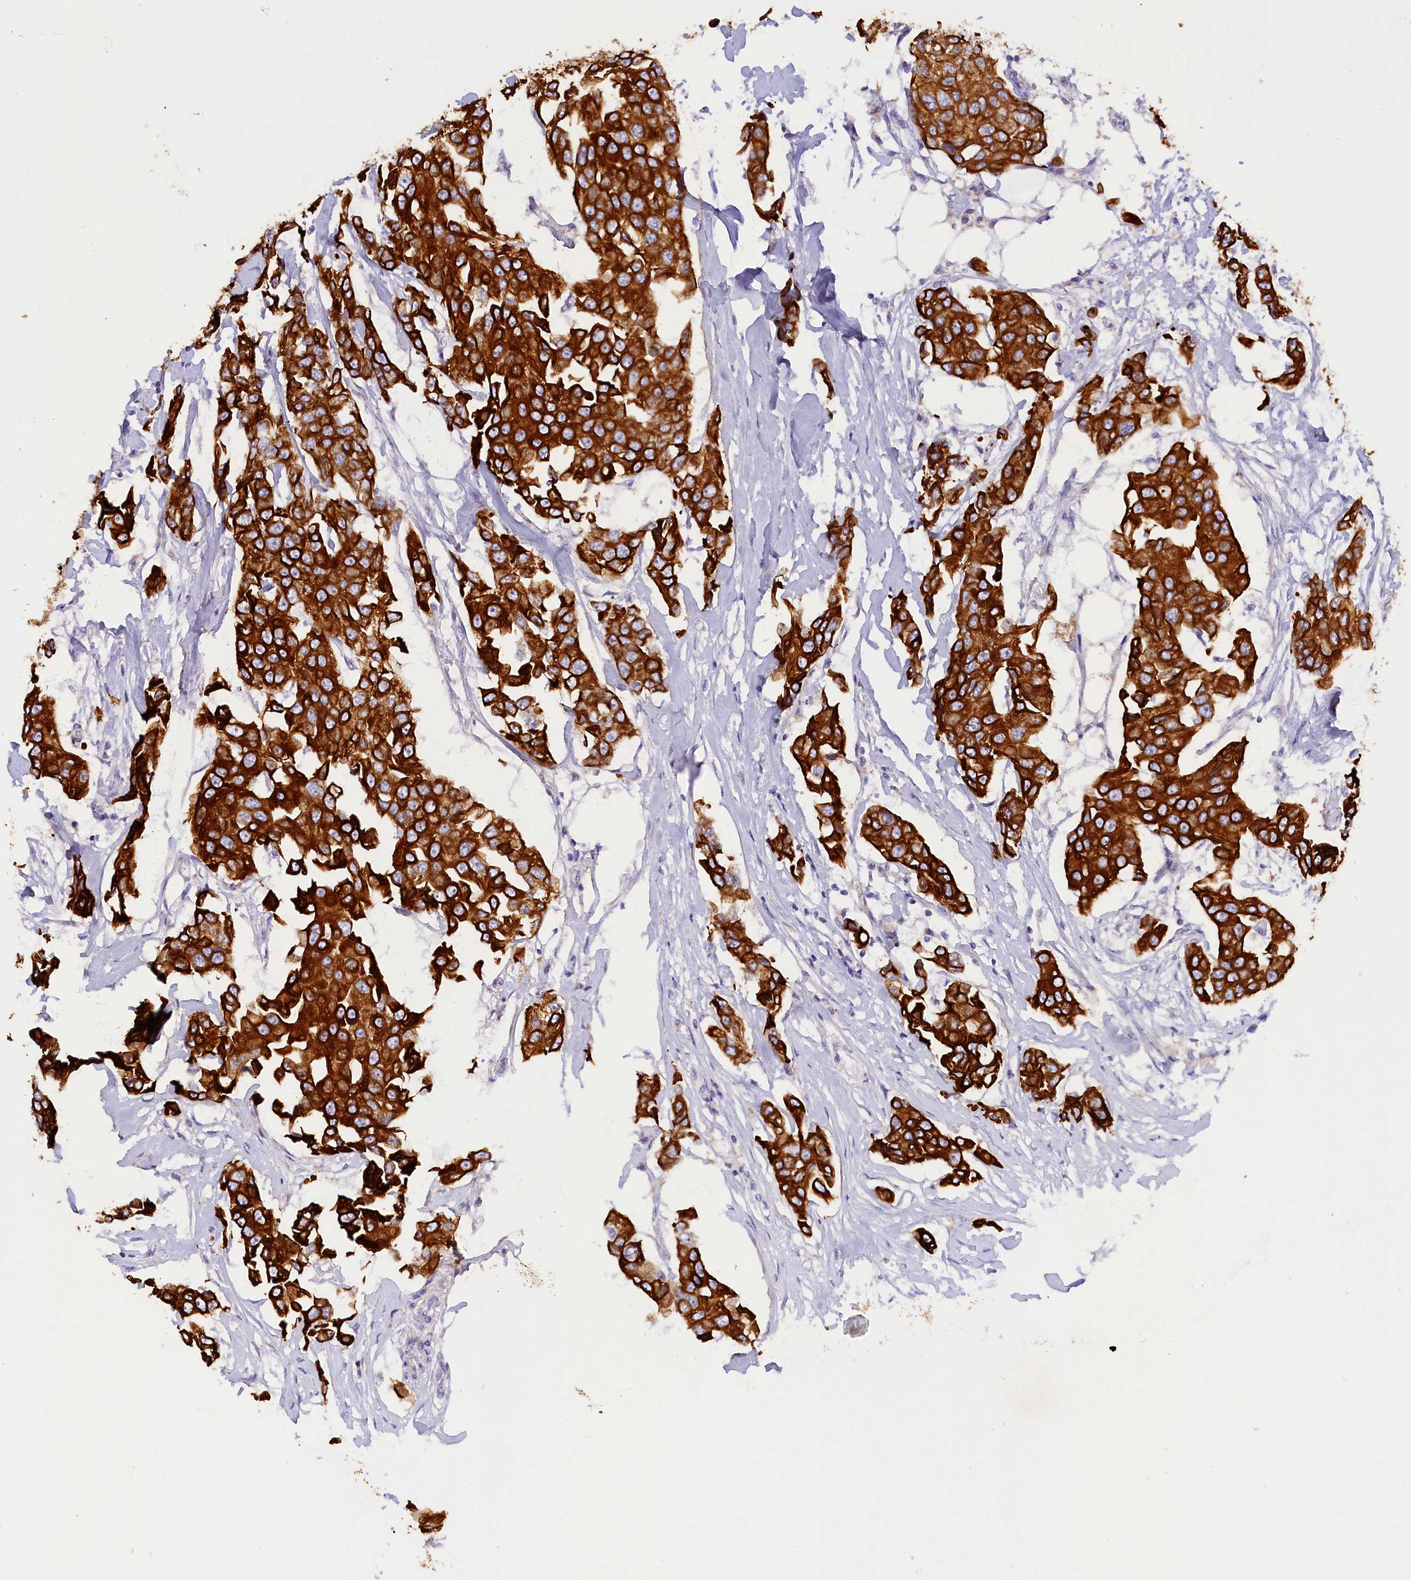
{"staining": {"intensity": "strong", "quantity": ">75%", "location": "cytoplasmic/membranous"}, "tissue": "breast cancer", "cell_type": "Tumor cells", "image_type": "cancer", "snomed": [{"axis": "morphology", "description": "Duct carcinoma"}, {"axis": "topography", "description": "Breast"}], "caption": "The immunohistochemical stain shows strong cytoplasmic/membranous expression in tumor cells of breast cancer tissue.", "gene": "PKIA", "patient": {"sex": "female", "age": 80}}